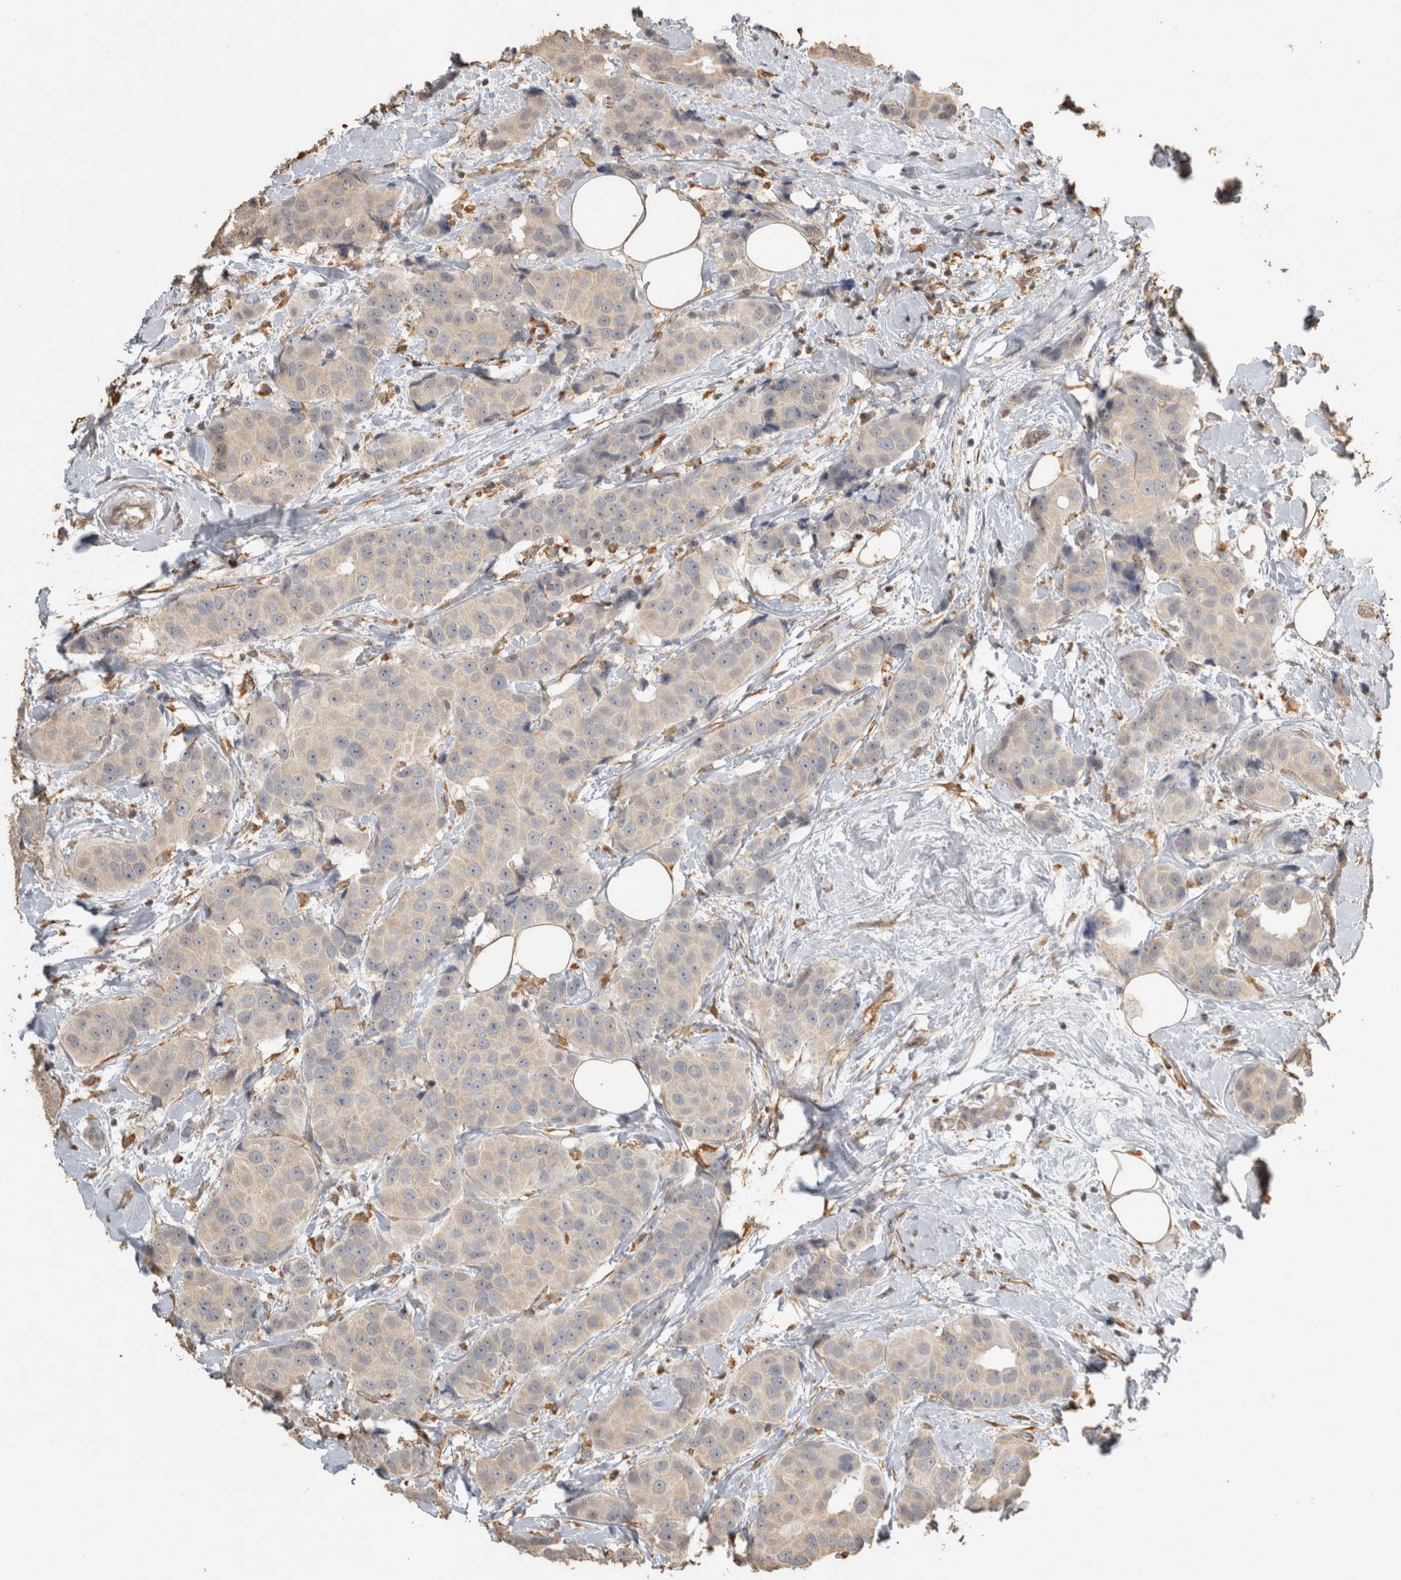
{"staining": {"intensity": "negative", "quantity": "none", "location": "none"}, "tissue": "breast cancer", "cell_type": "Tumor cells", "image_type": "cancer", "snomed": [{"axis": "morphology", "description": "Normal tissue, NOS"}, {"axis": "morphology", "description": "Duct carcinoma"}, {"axis": "topography", "description": "Breast"}], "caption": "This is an immunohistochemistry (IHC) photomicrograph of human breast cancer (invasive ductal carcinoma). There is no expression in tumor cells.", "gene": "REPS2", "patient": {"sex": "female", "age": 39}}